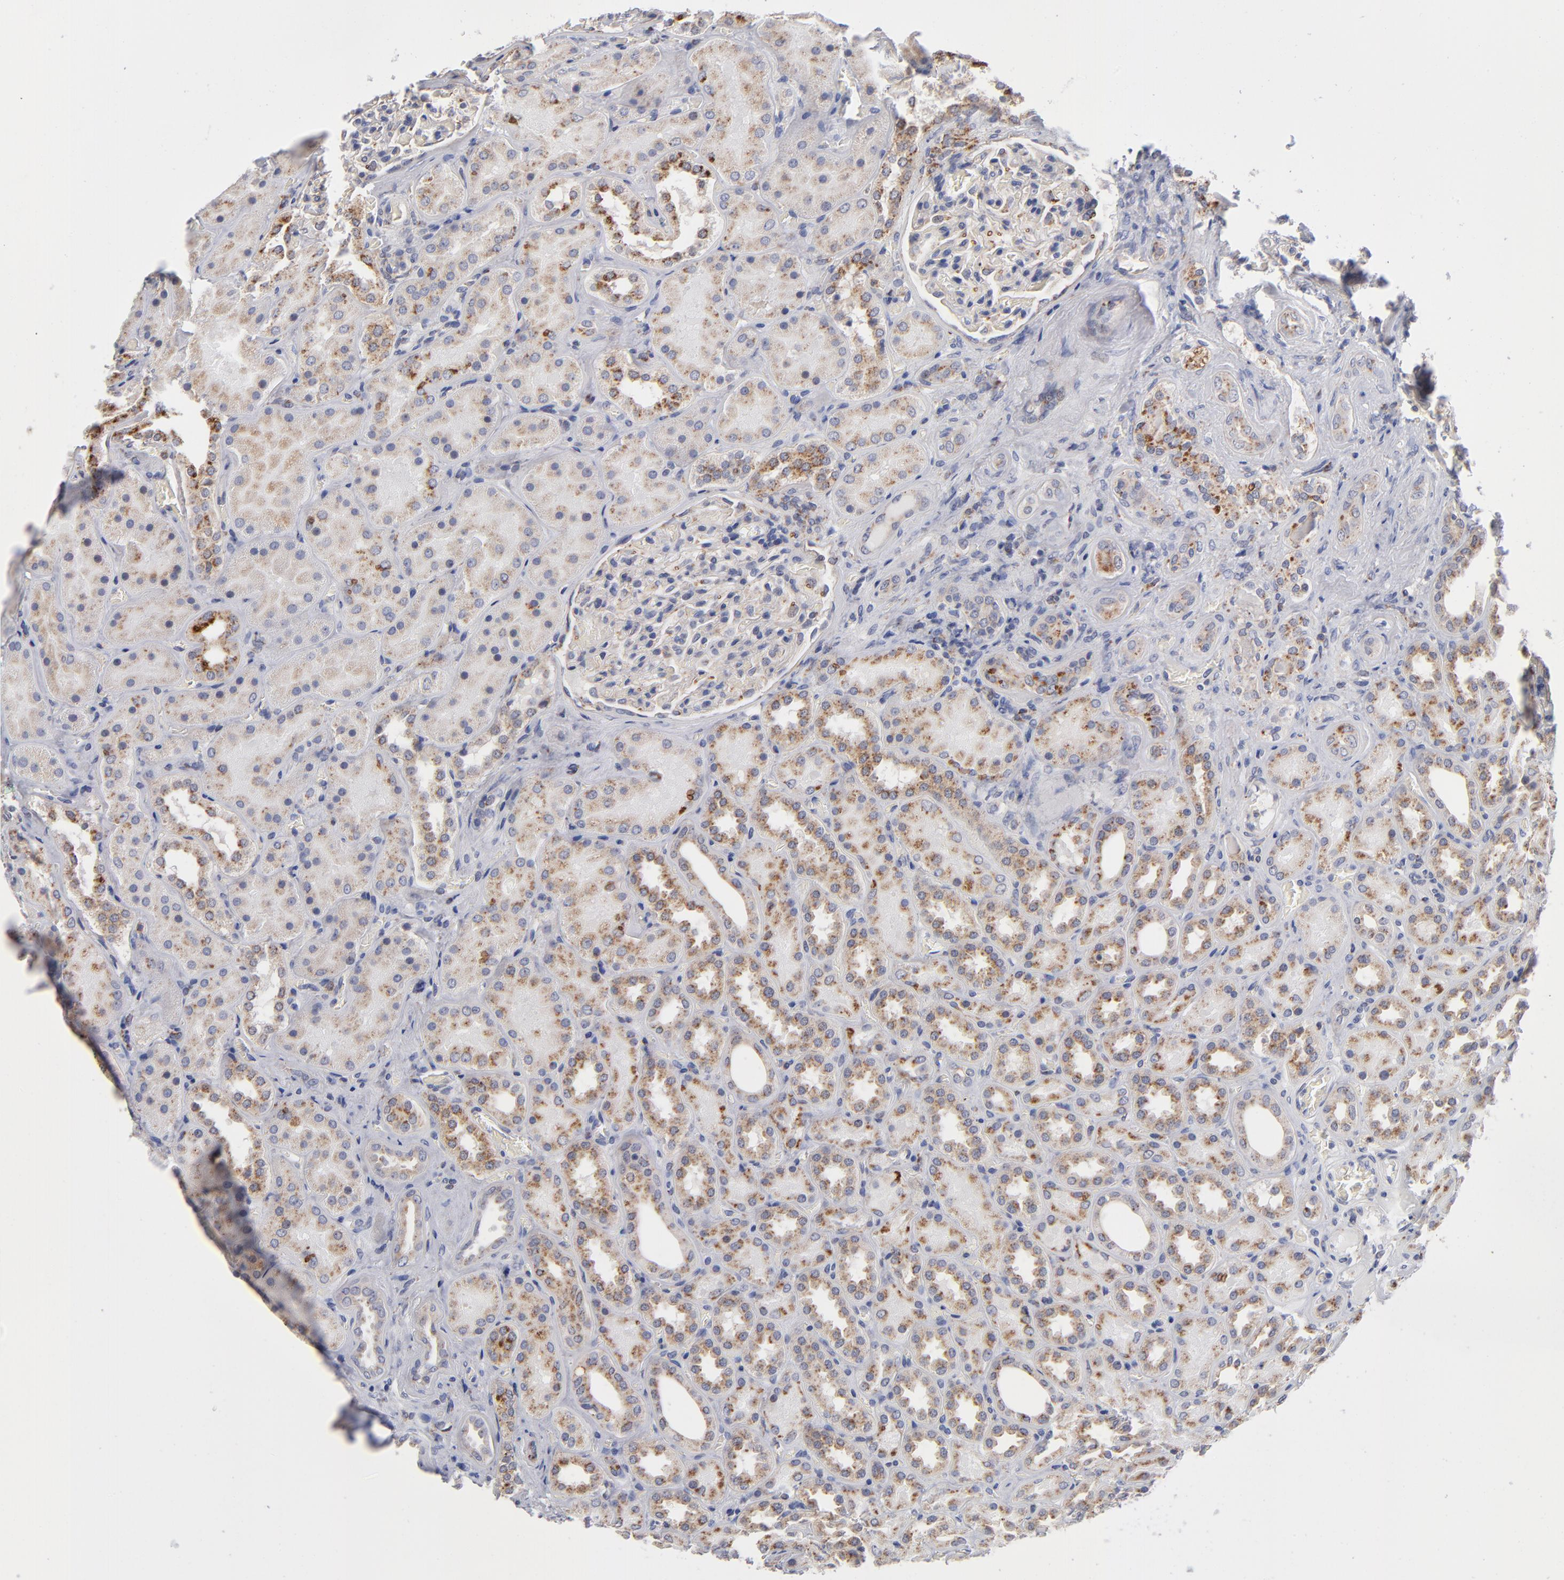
{"staining": {"intensity": "weak", "quantity": ">75%", "location": "cytoplasmic/membranous"}, "tissue": "kidney", "cell_type": "Cells in glomeruli", "image_type": "normal", "snomed": [{"axis": "morphology", "description": "Normal tissue, NOS"}, {"axis": "topography", "description": "Kidney"}], "caption": "Protein staining of benign kidney reveals weak cytoplasmic/membranous staining in approximately >75% of cells in glomeruli.", "gene": "RRAGA", "patient": {"sex": "male", "age": 28}}